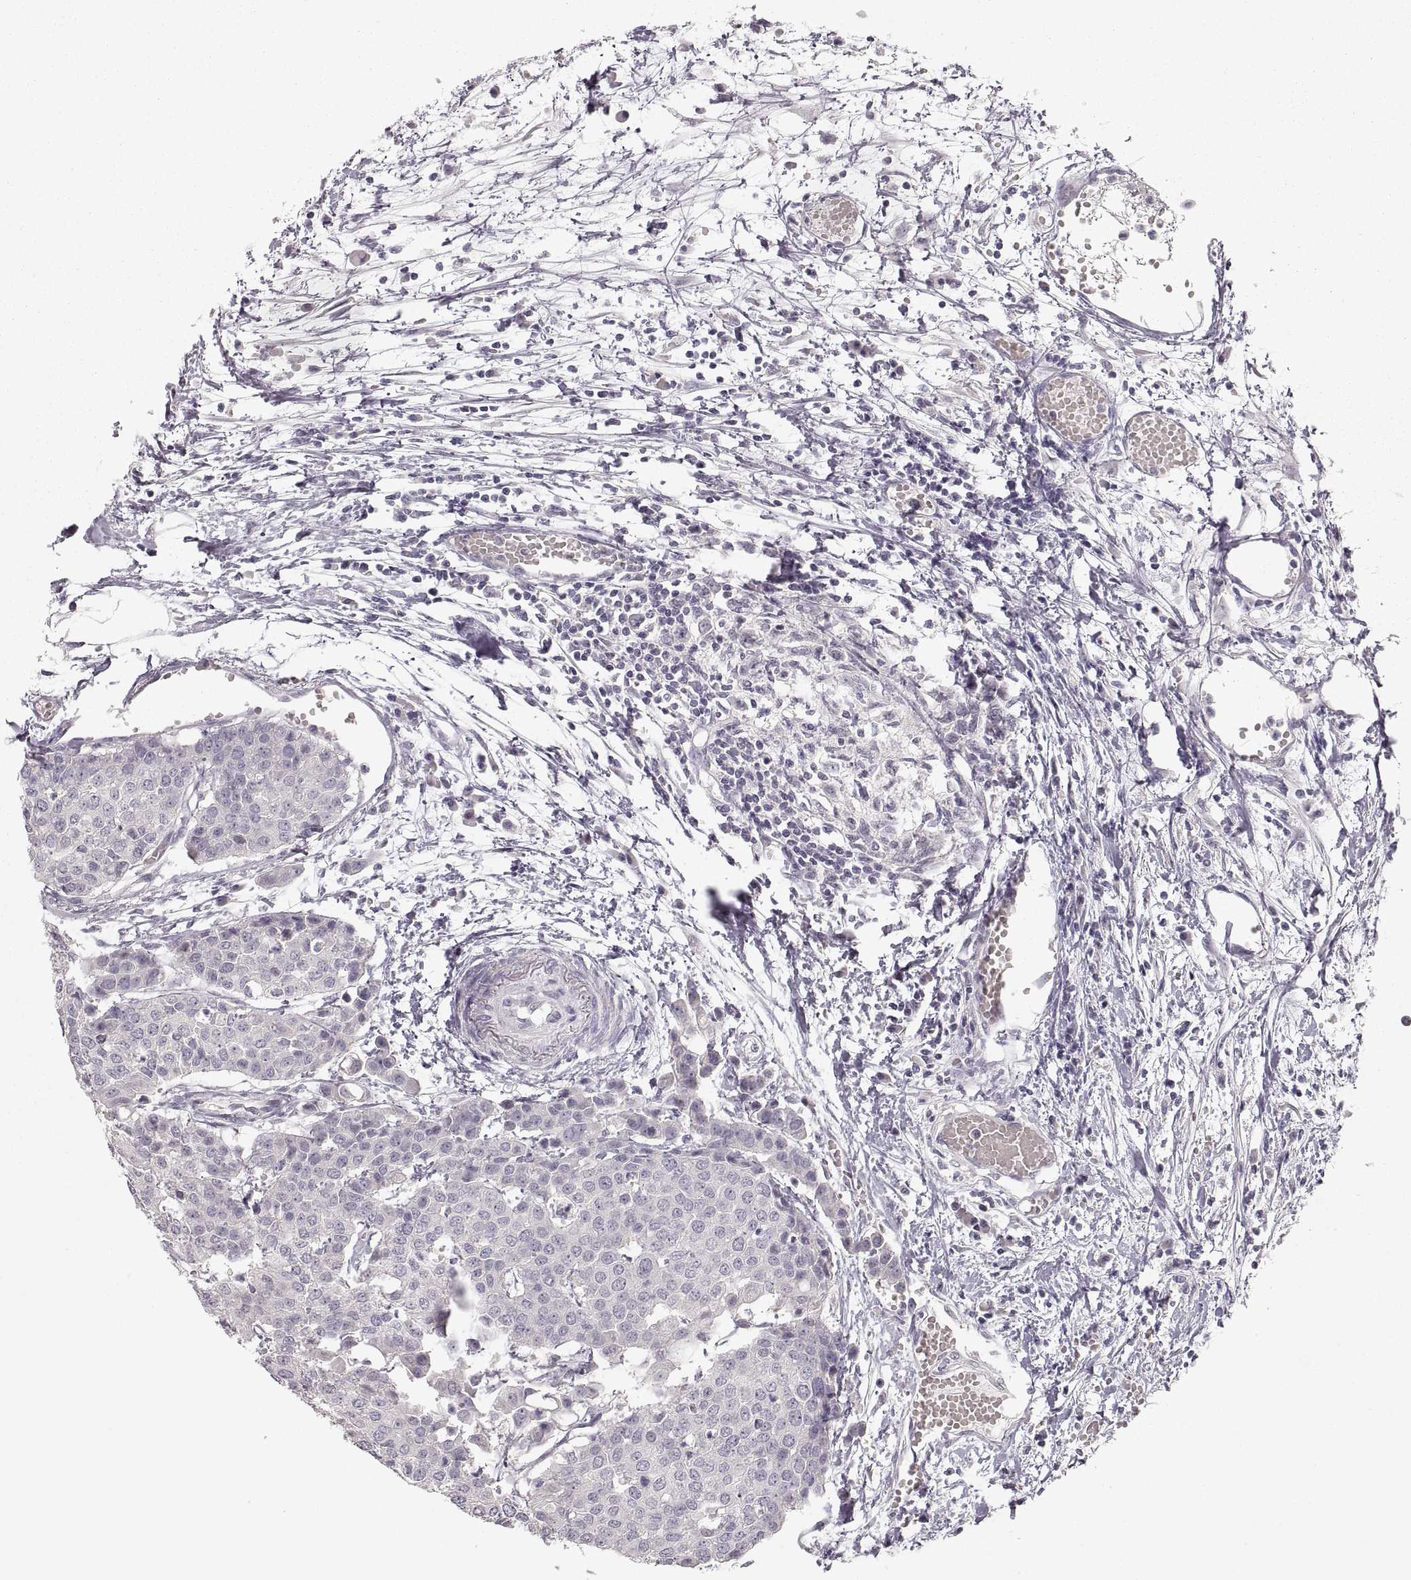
{"staining": {"intensity": "negative", "quantity": "none", "location": "none"}, "tissue": "carcinoid", "cell_type": "Tumor cells", "image_type": "cancer", "snomed": [{"axis": "morphology", "description": "Carcinoid, malignant, NOS"}, {"axis": "topography", "description": "Colon"}], "caption": "Immunohistochemistry micrograph of human carcinoid stained for a protein (brown), which displays no staining in tumor cells. Brightfield microscopy of immunohistochemistry stained with DAB (3,3'-diaminobenzidine) (brown) and hematoxylin (blue), captured at high magnification.", "gene": "PCSK2", "patient": {"sex": "male", "age": 81}}